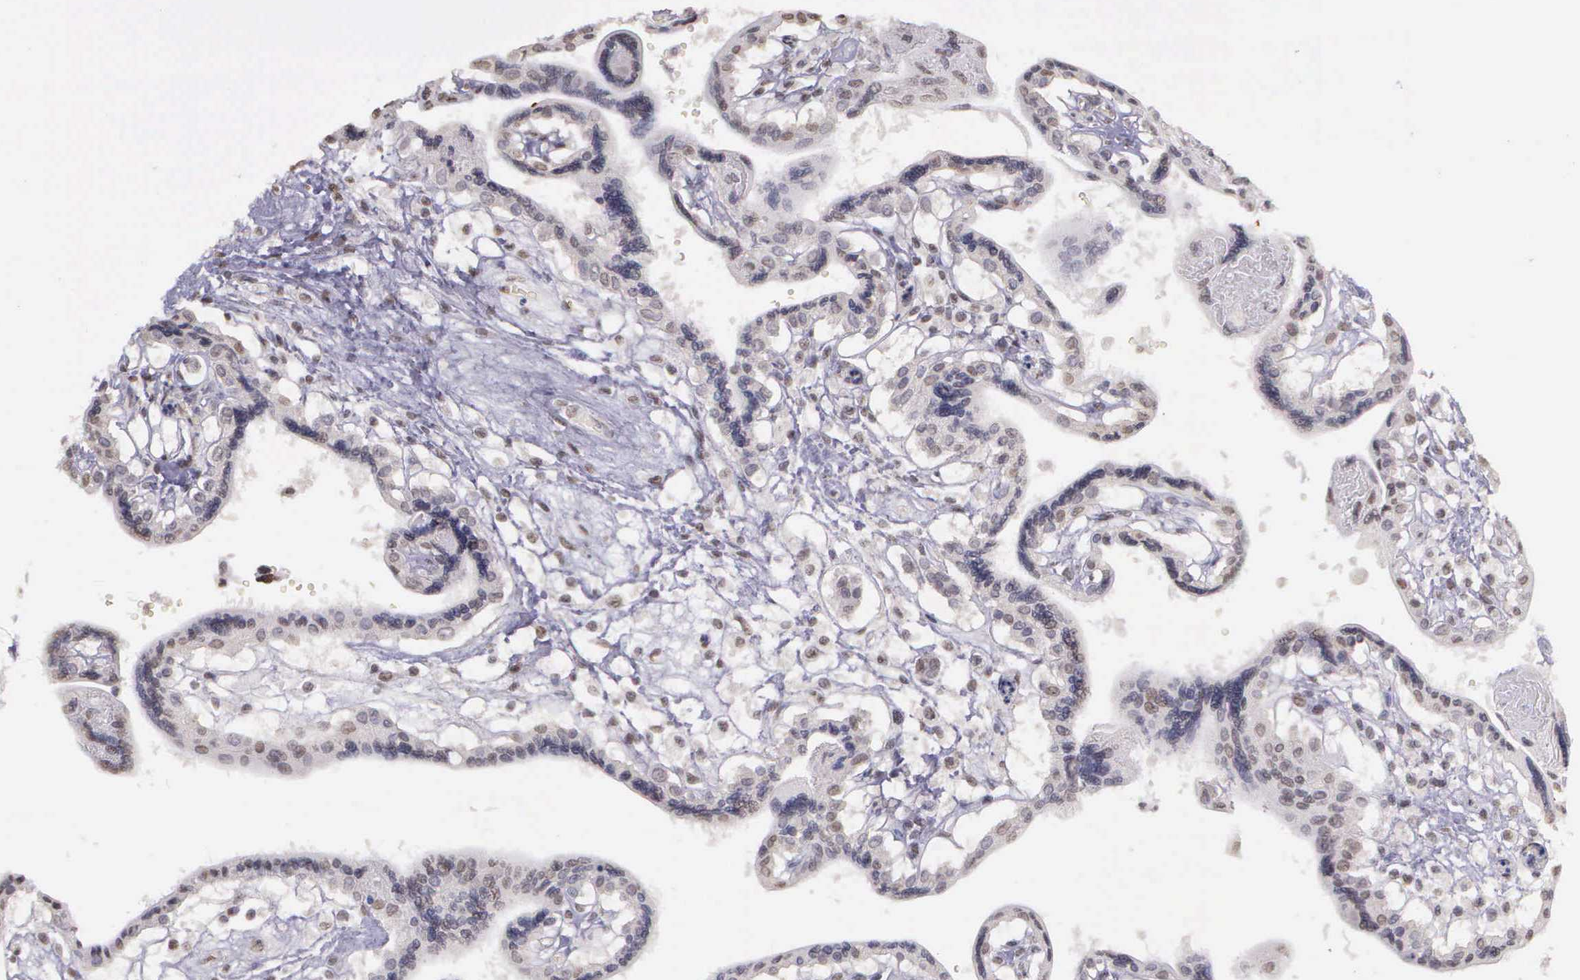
{"staining": {"intensity": "moderate", "quantity": ">75%", "location": "nuclear"}, "tissue": "placenta", "cell_type": "Decidual cells", "image_type": "normal", "snomed": [{"axis": "morphology", "description": "Normal tissue, NOS"}, {"axis": "topography", "description": "Placenta"}], "caption": "Moderate nuclear protein positivity is seen in approximately >75% of decidual cells in placenta. The staining was performed using DAB, with brown indicating positive protein expression. Nuclei are stained blue with hematoxylin.", "gene": "ARMCX5", "patient": {"sex": "female", "age": 31}}